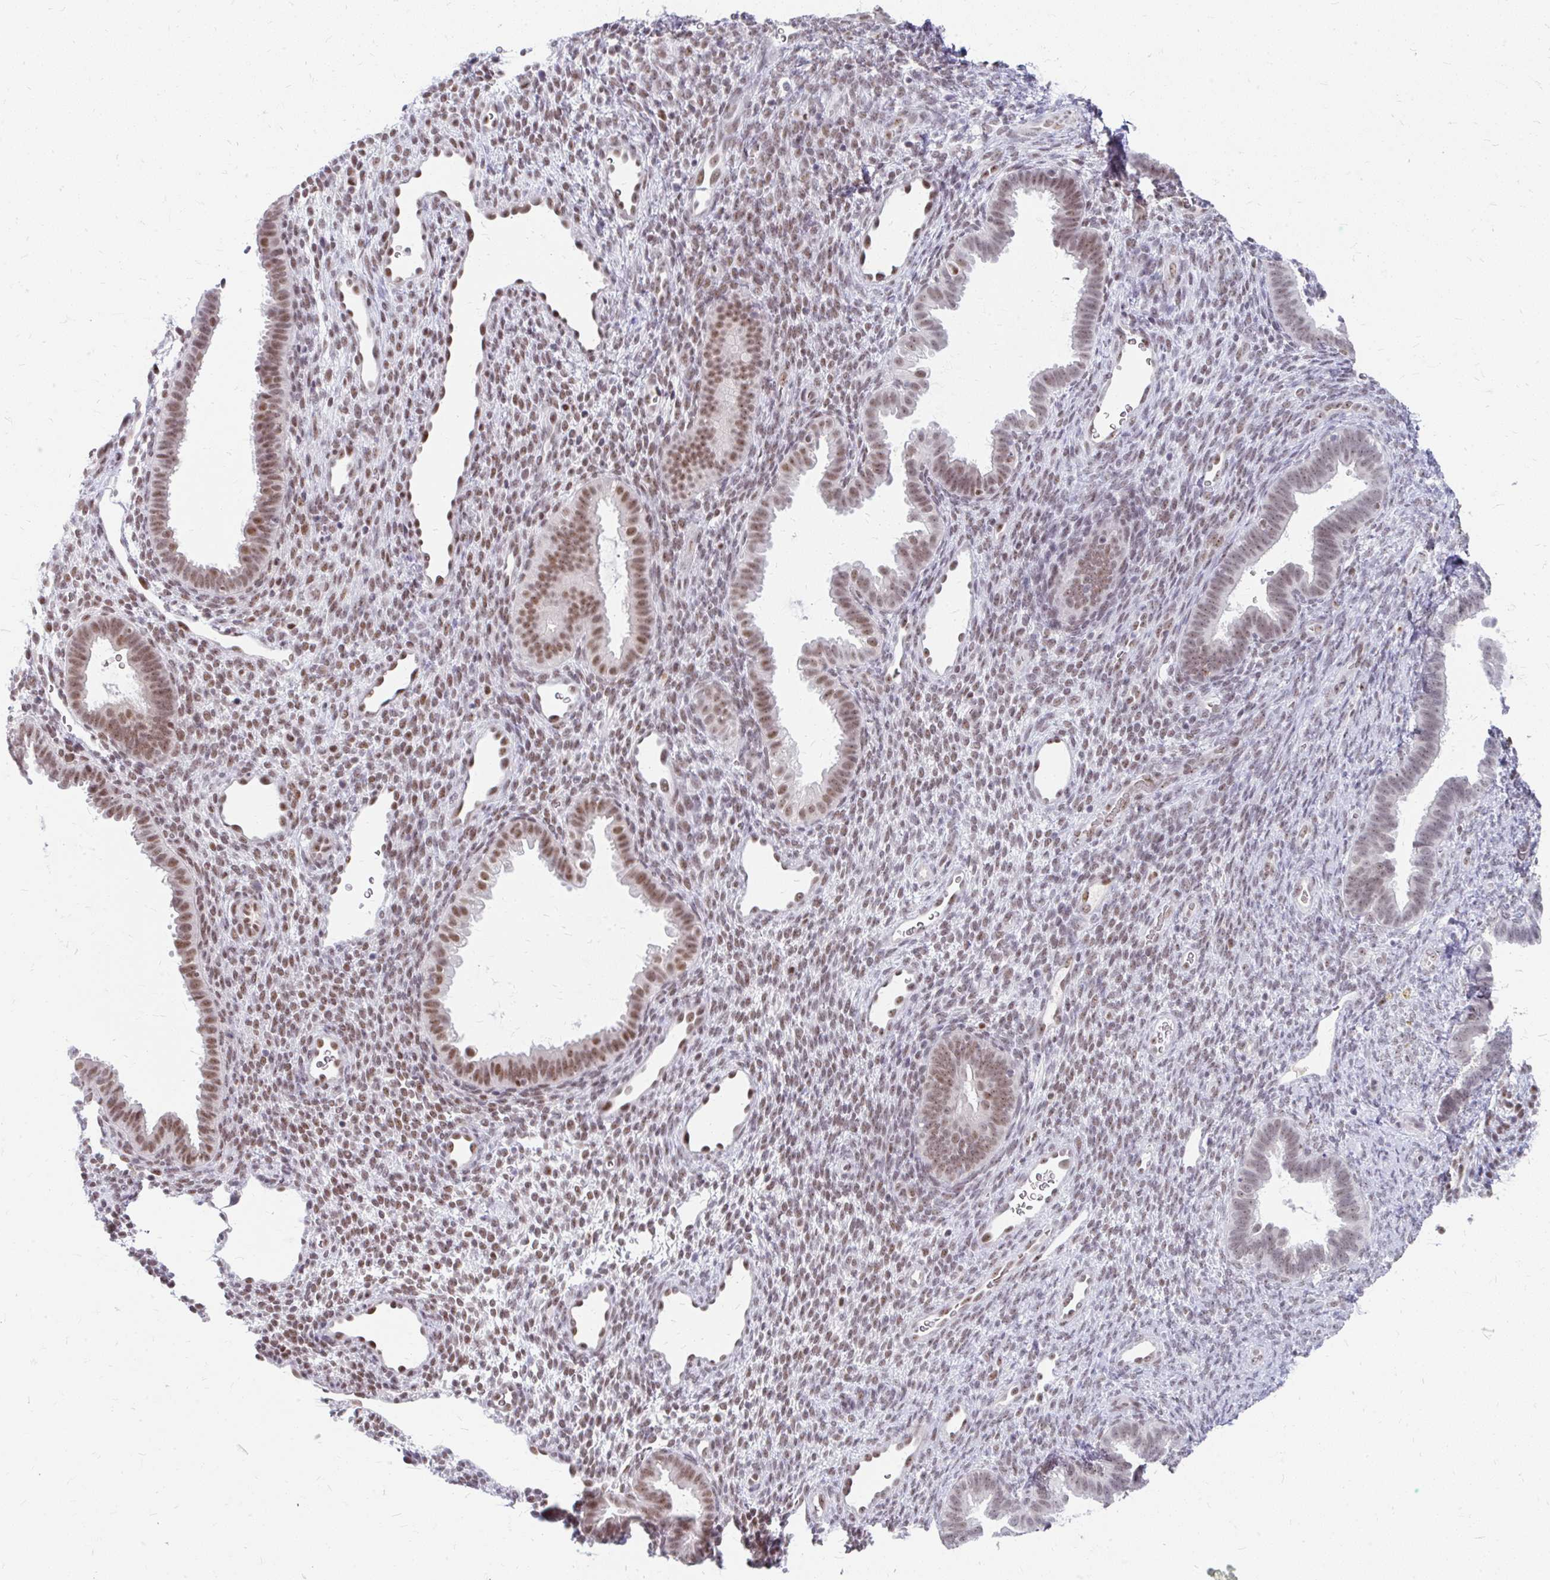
{"staining": {"intensity": "moderate", "quantity": "<25%", "location": "nuclear"}, "tissue": "endometrium", "cell_type": "Cells in endometrial stroma", "image_type": "normal", "snomed": [{"axis": "morphology", "description": "Normal tissue, NOS"}, {"axis": "topography", "description": "Endometrium"}], "caption": "Protein staining of unremarkable endometrium reveals moderate nuclear staining in approximately <25% of cells in endometrial stroma.", "gene": "GTF2H1", "patient": {"sex": "female", "age": 34}}